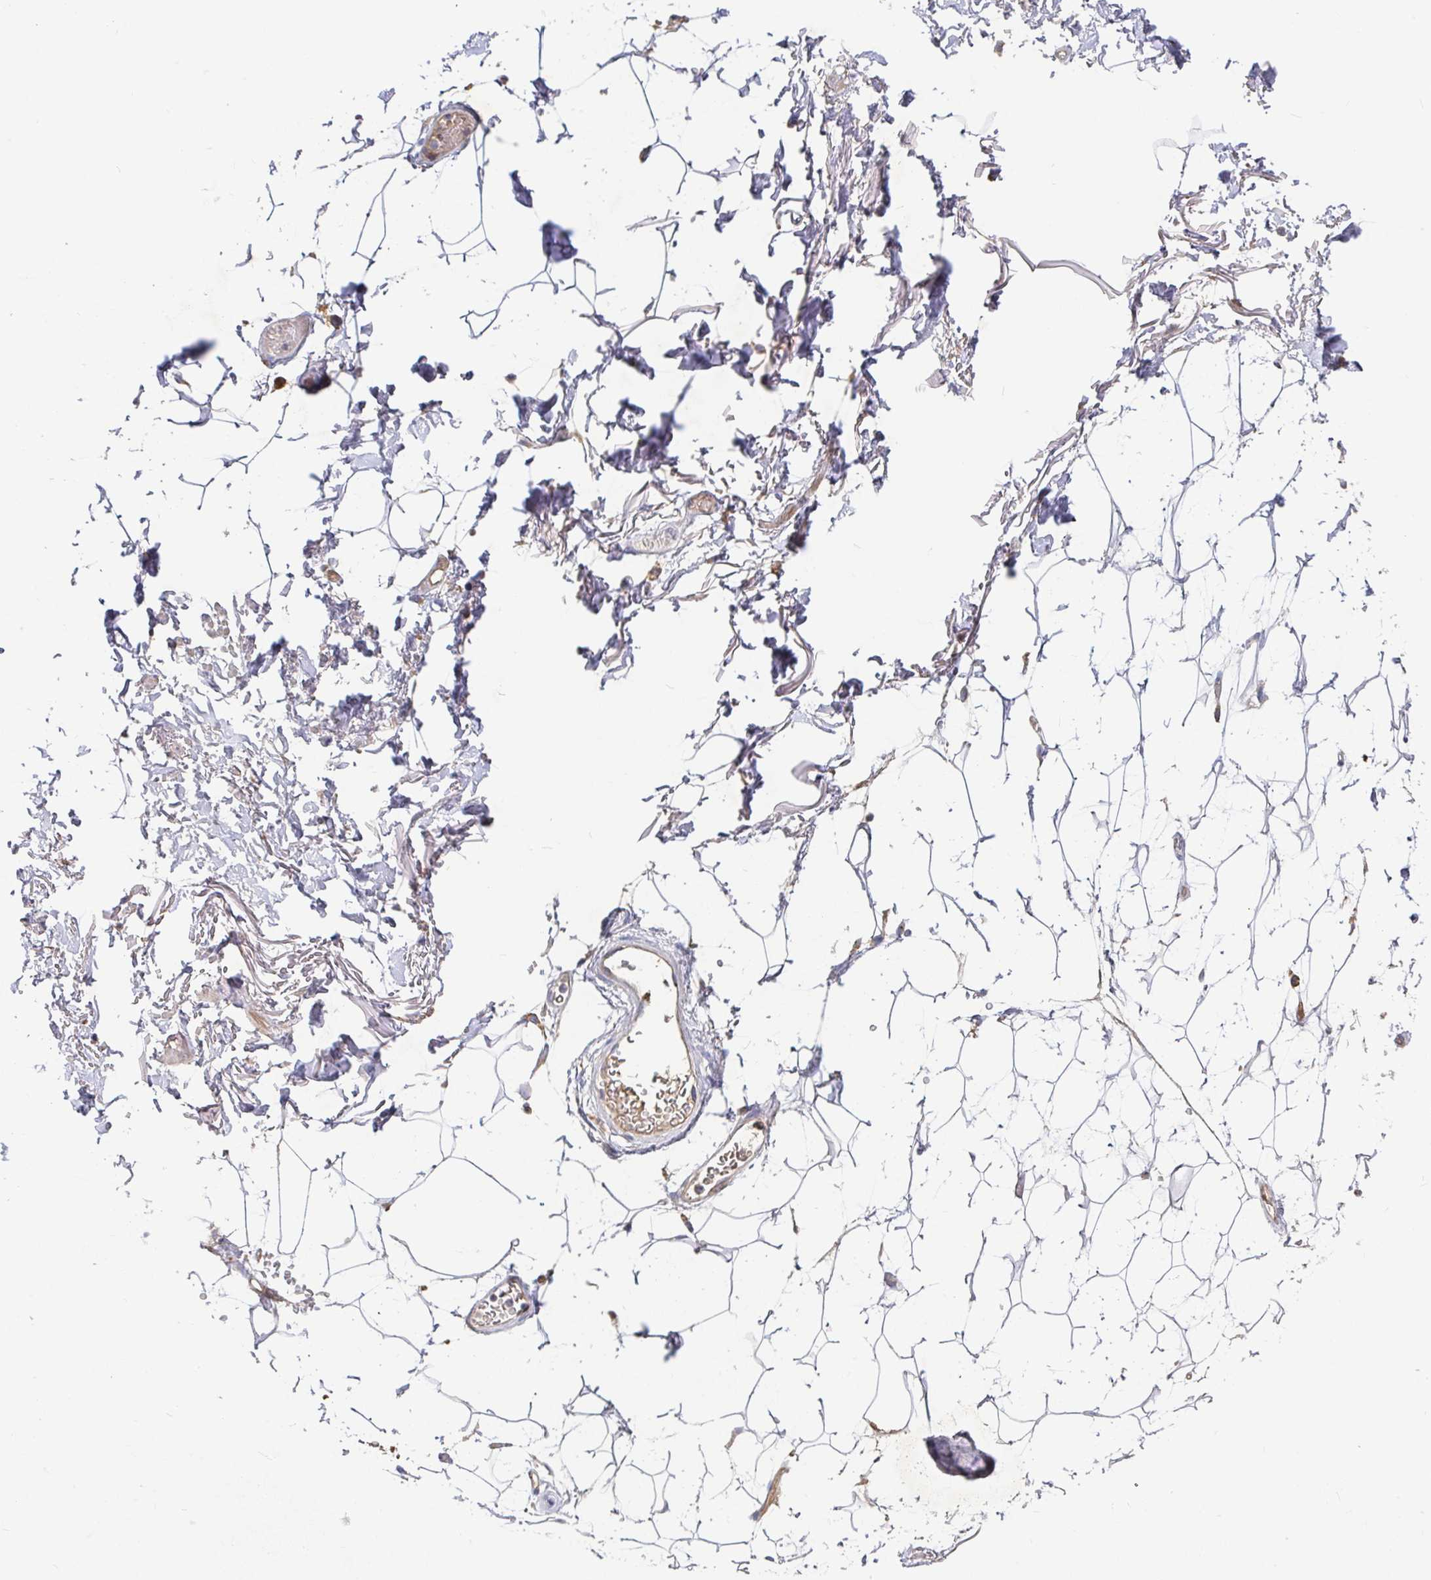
{"staining": {"intensity": "weak", "quantity": "25%-75%", "location": "cytoplasmic/membranous"}, "tissue": "adipose tissue", "cell_type": "Adipocytes", "image_type": "normal", "snomed": [{"axis": "morphology", "description": "Normal tissue, NOS"}, {"axis": "topography", "description": "Anal"}, {"axis": "topography", "description": "Peripheral nerve tissue"}], "caption": "Immunohistochemistry (IHC) staining of unremarkable adipose tissue, which reveals low levels of weak cytoplasmic/membranous expression in approximately 25%-75% of adipocytes indicating weak cytoplasmic/membranous protein expression. The staining was performed using DAB (brown) for protein detection and nuclei were counterstained in hematoxylin (blue).", "gene": "IRAK2", "patient": {"sex": "male", "age": 78}}